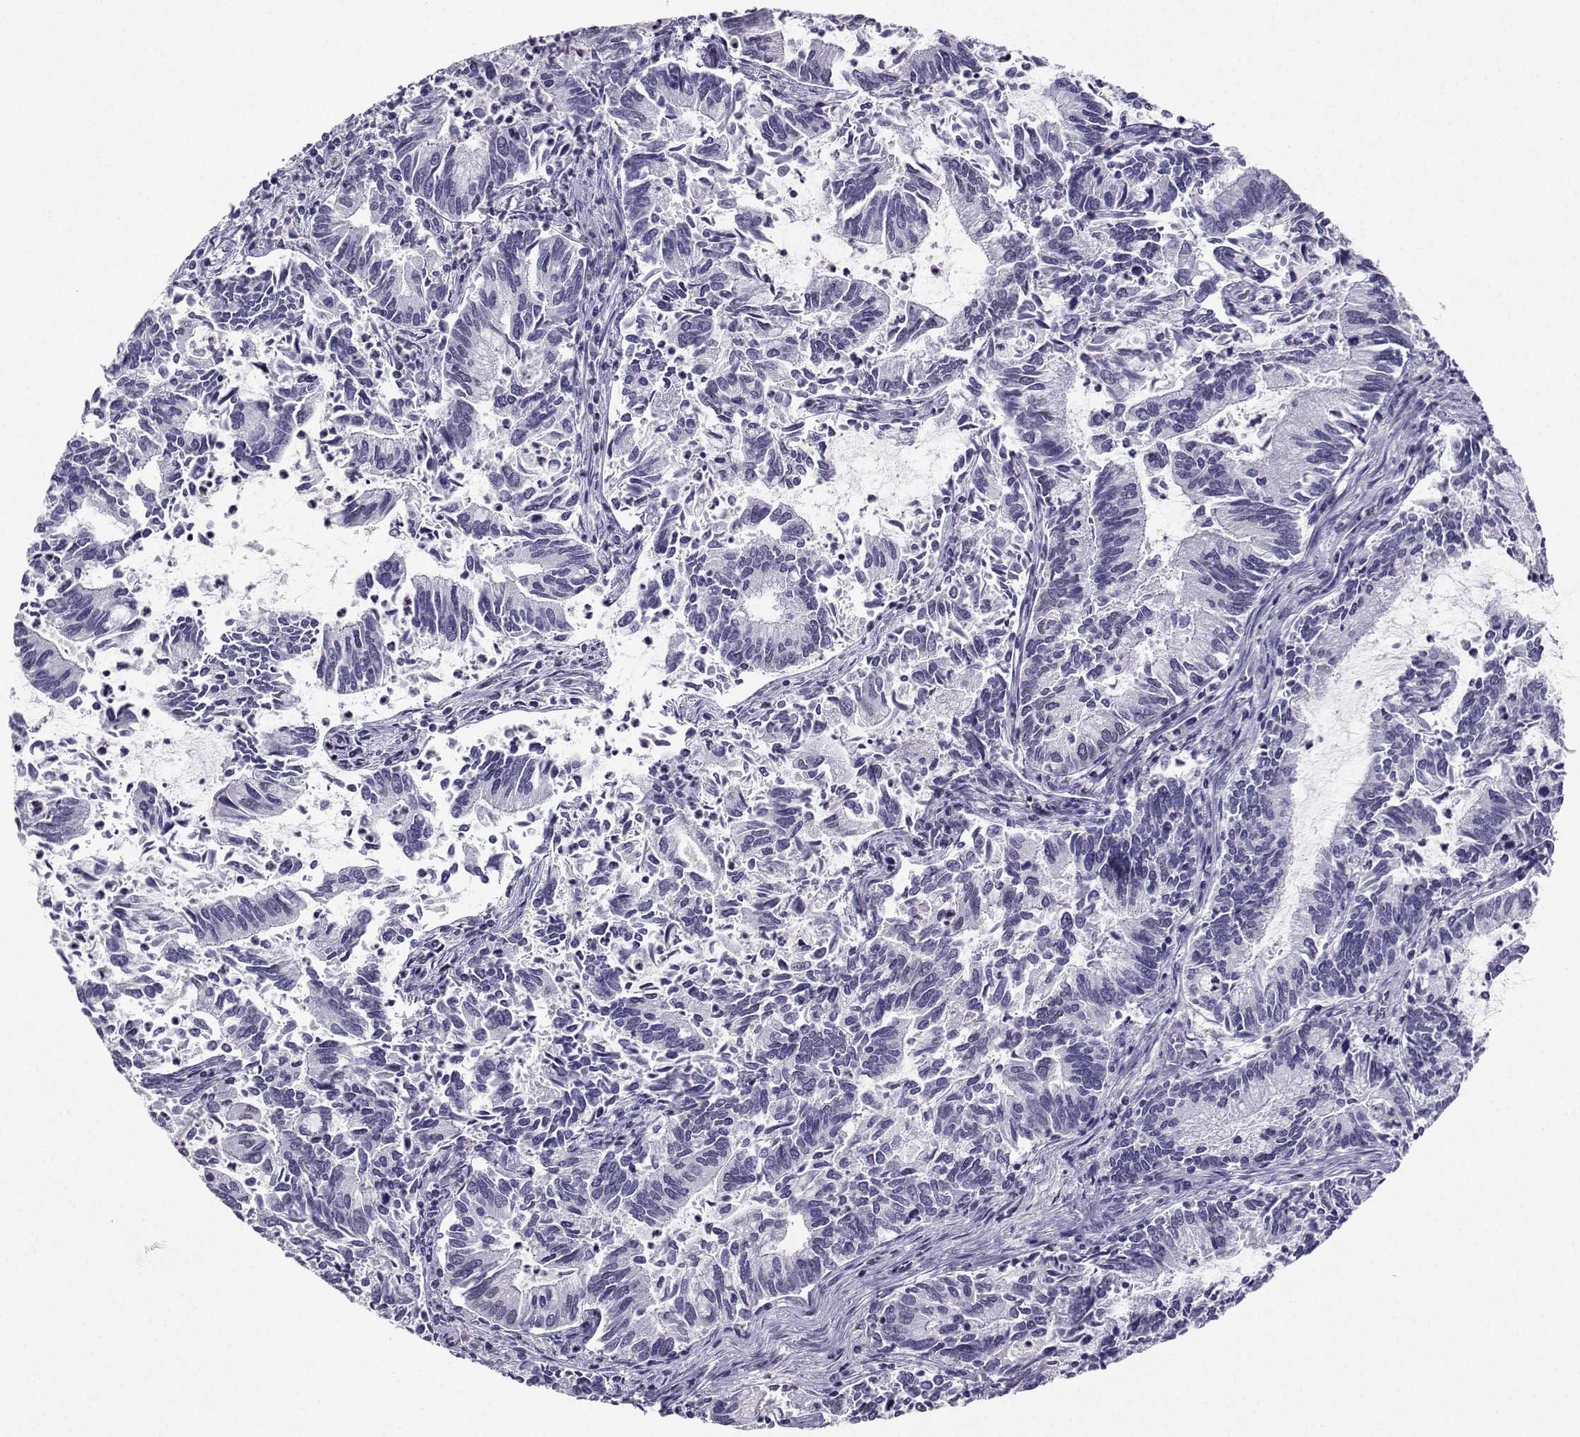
{"staining": {"intensity": "negative", "quantity": "none", "location": "none"}, "tissue": "cervical cancer", "cell_type": "Tumor cells", "image_type": "cancer", "snomed": [{"axis": "morphology", "description": "Adenocarcinoma, NOS"}, {"axis": "topography", "description": "Cervix"}], "caption": "Human cervical cancer stained for a protein using immunohistochemistry exhibits no expression in tumor cells.", "gene": "TEDC2", "patient": {"sex": "female", "age": 42}}